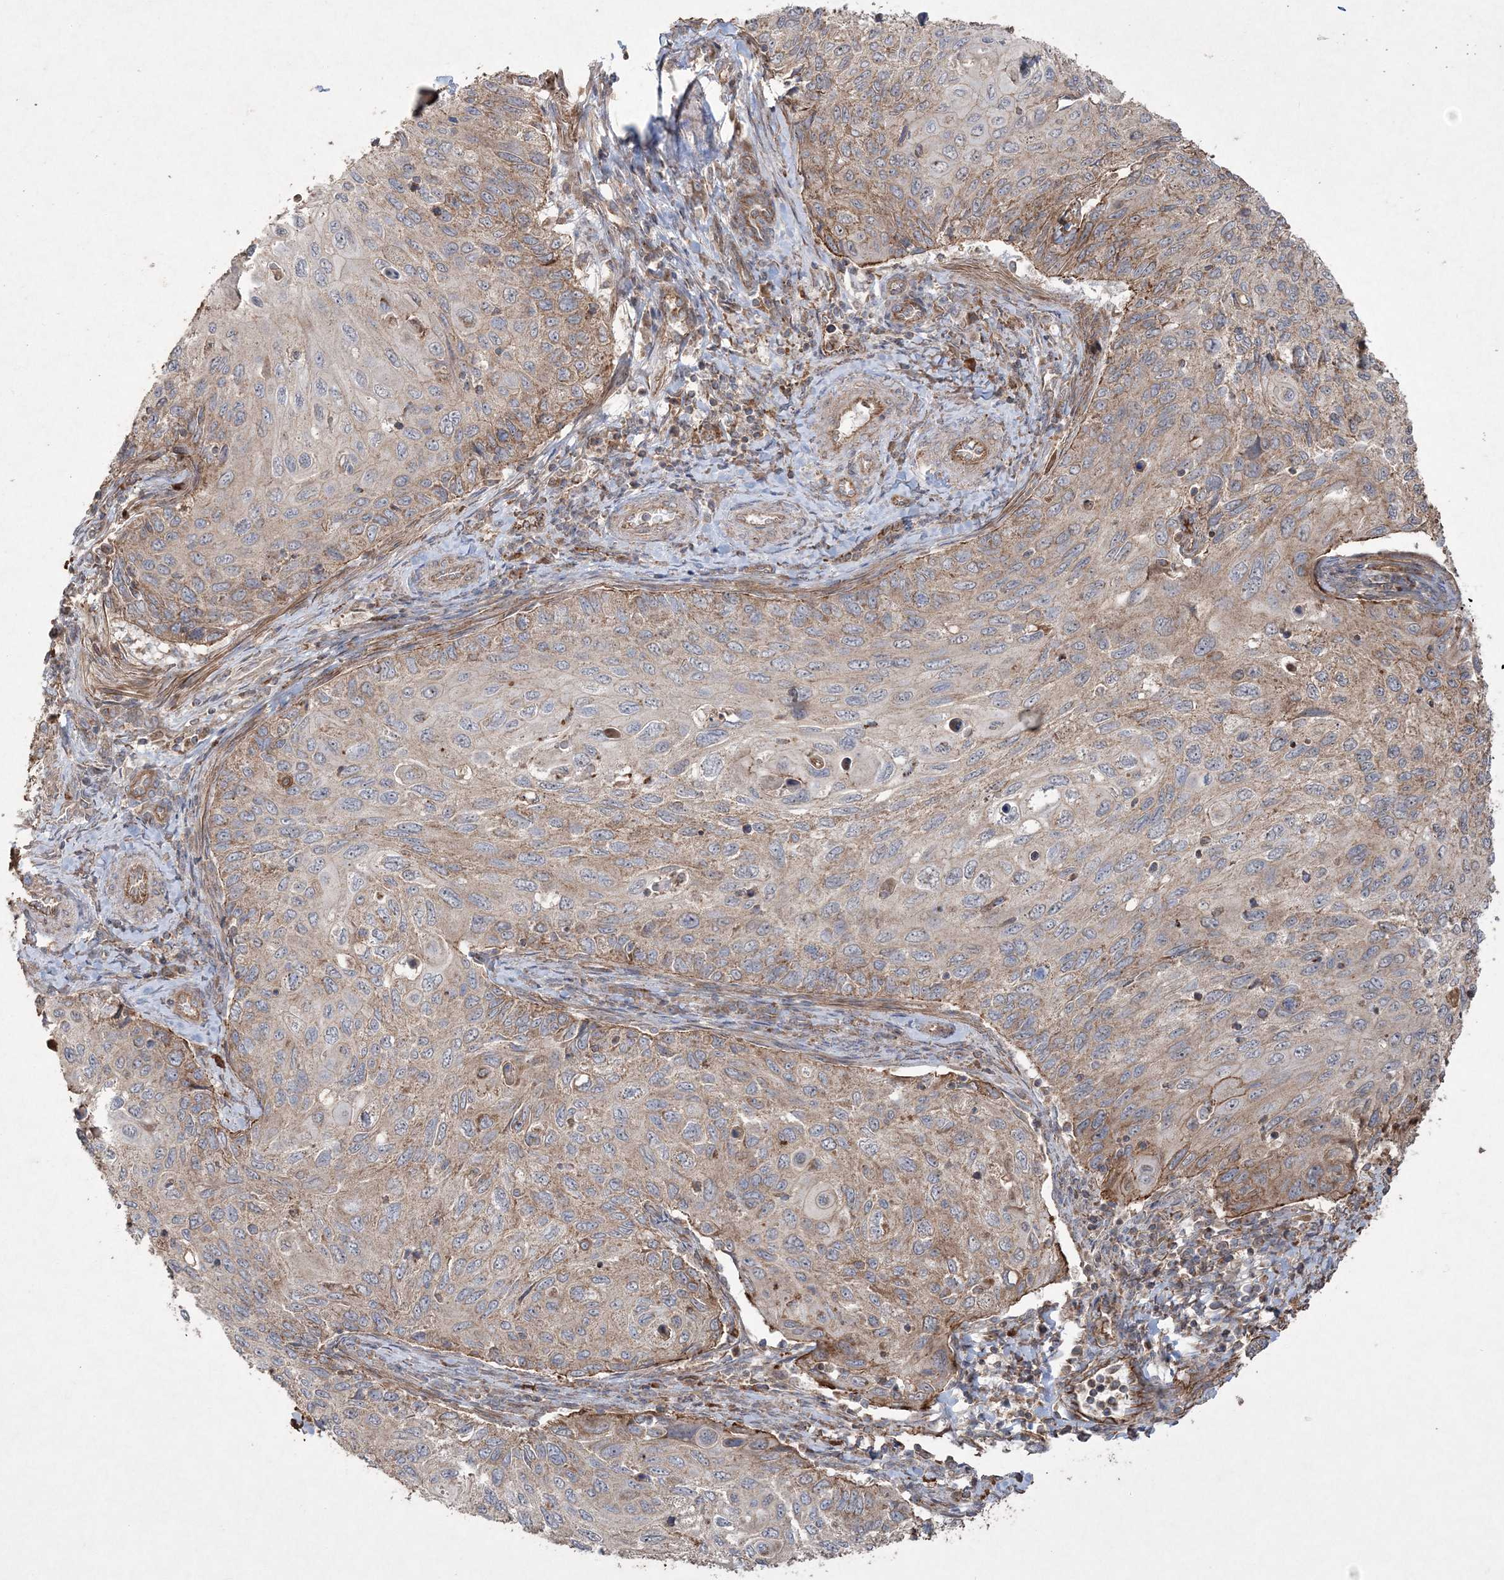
{"staining": {"intensity": "weak", "quantity": "25%-75%", "location": "cytoplasmic/membranous"}, "tissue": "cervical cancer", "cell_type": "Tumor cells", "image_type": "cancer", "snomed": [{"axis": "morphology", "description": "Squamous cell carcinoma, NOS"}, {"axis": "topography", "description": "Cervix"}], "caption": "Protein positivity by immunohistochemistry (IHC) displays weak cytoplasmic/membranous positivity in about 25%-75% of tumor cells in cervical squamous cell carcinoma.", "gene": "TTC7A", "patient": {"sex": "female", "age": 70}}